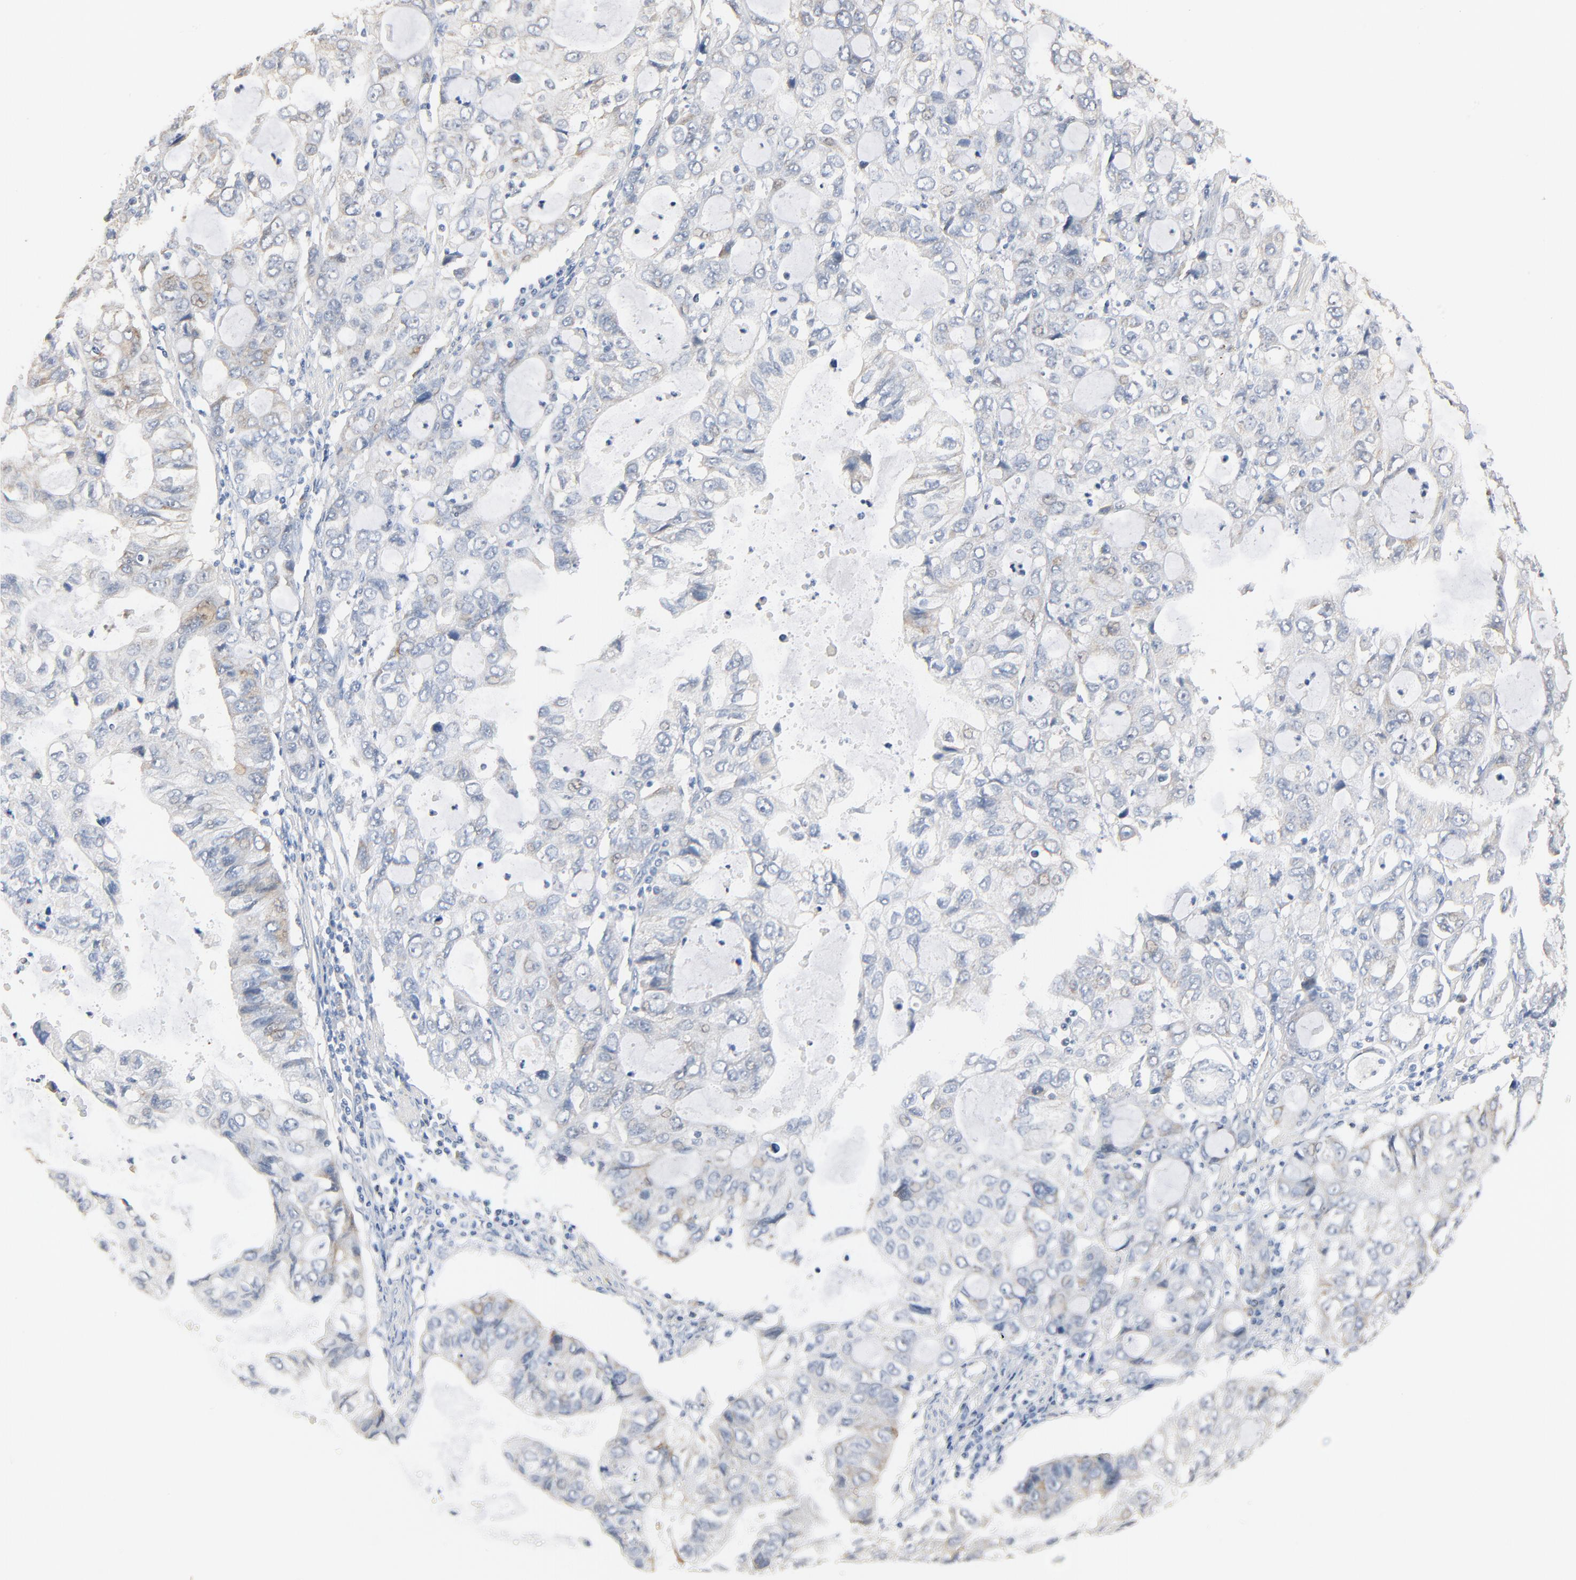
{"staining": {"intensity": "negative", "quantity": "none", "location": "none"}, "tissue": "stomach cancer", "cell_type": "Tumor cells", "image_type": "cancer", "snomed": [{"axis": "morphology", "description": "Adenocarcinoma, NOS"}, {"axis": "topography", "description": "Stomach, upper"}], "caption": "The histopathology image displays no significant staining in tumor cells of stomach adenocarcinoma. The staining is performed using DAB (3,3'-diaminobenzidine) brown chromogen with nuclei counter-stained in using hematoxylin.", "gene": "ZDHHC8", "patient": {"sex": "female", "age": 52}}